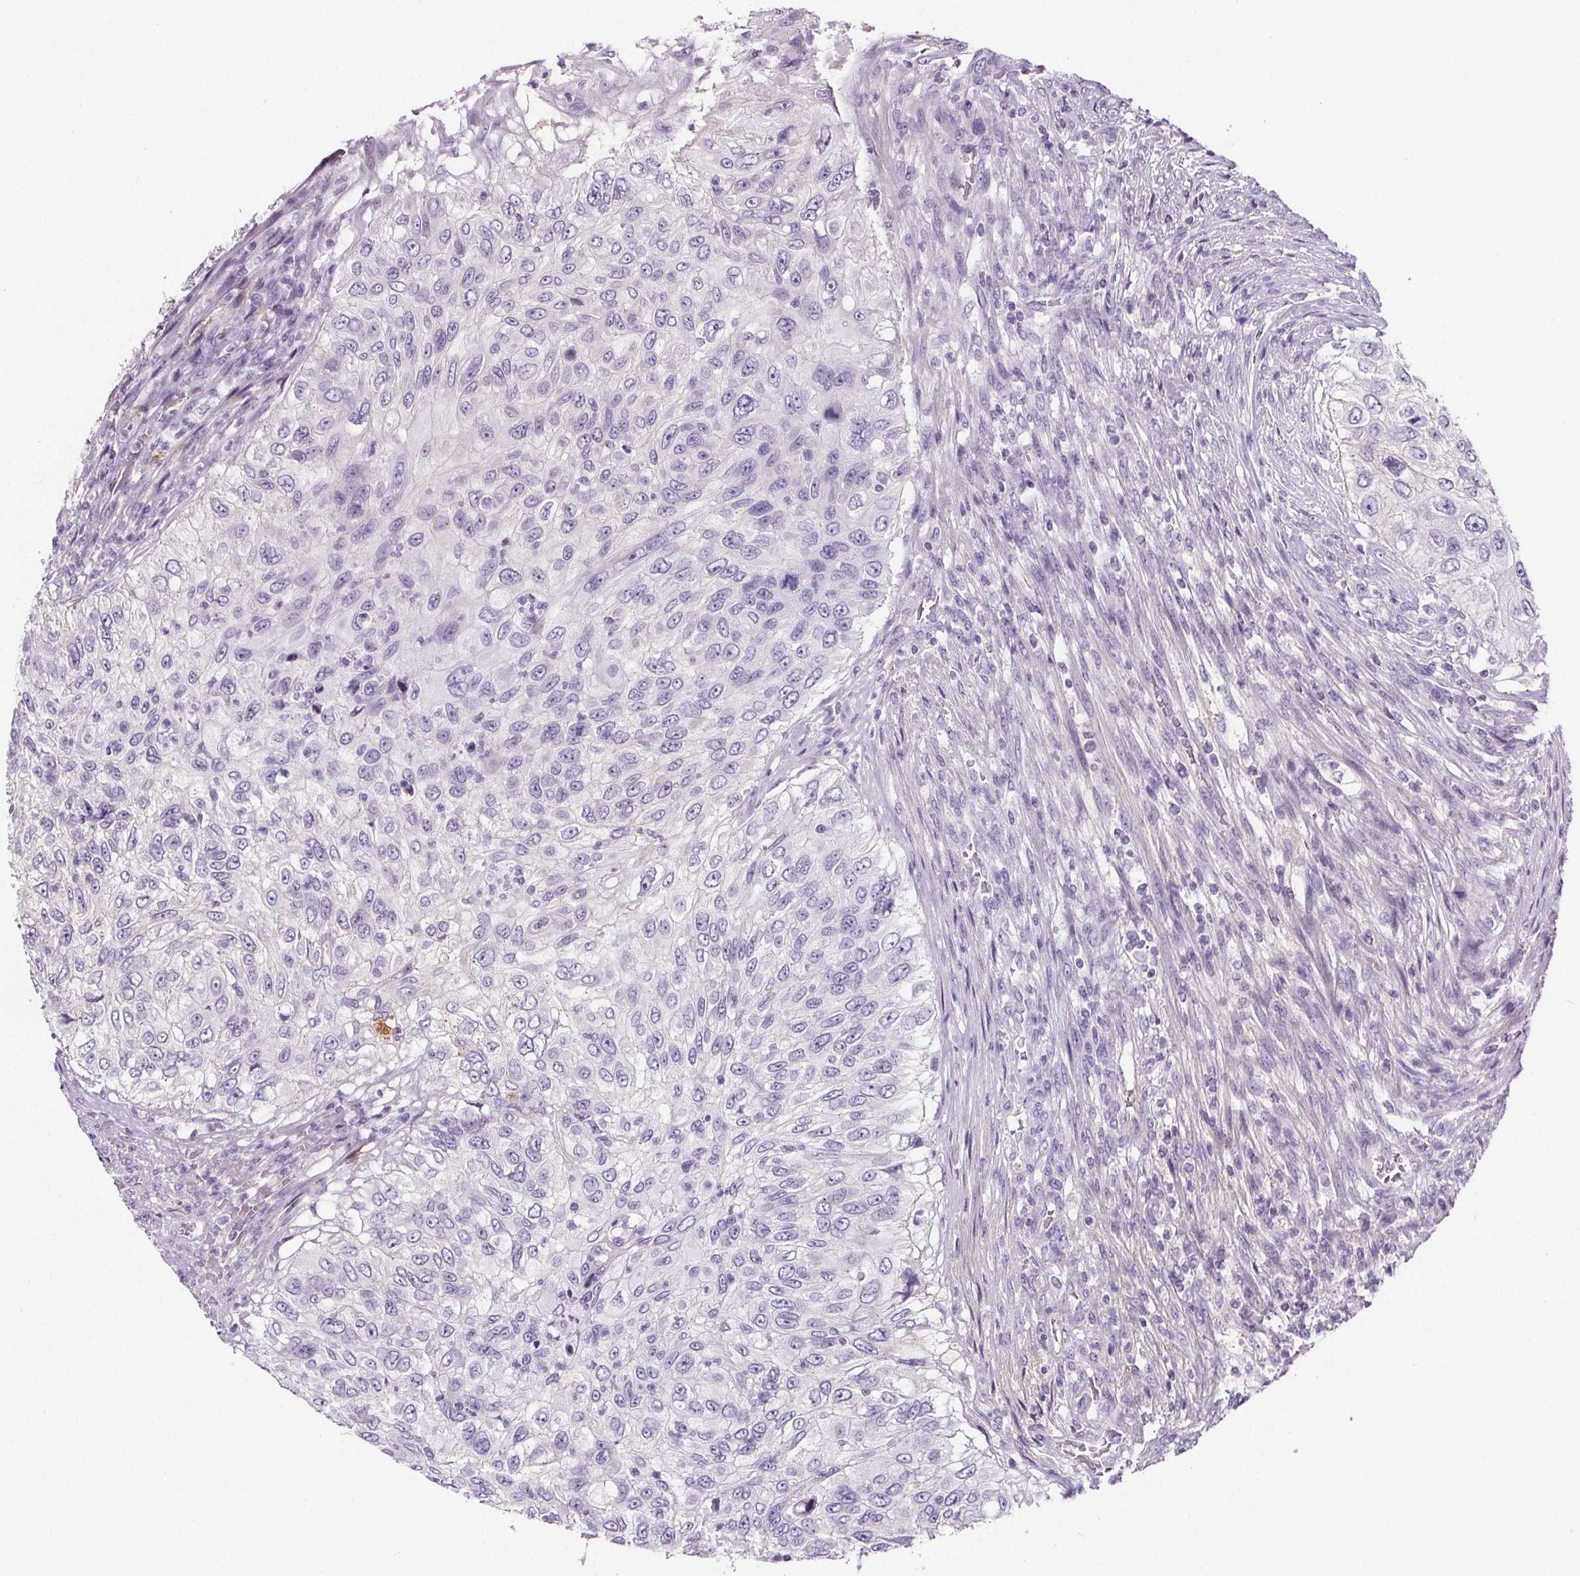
{"staining": {"intensity": "negative", "quantity": "none", "location": "none"}, "tissue": "urothelial cancer", "cell_type": "Tumor cells", "image_type": "cancer", "snomed": [{"axis": "morphology", "description": "Urothelial carcinoma, High grade"}, {"axis": "topography", "description": "Urinary bladder"}], "caption": "High power microscopy micrograph of an IHC micrograph of high-grade urothelial carcinoma, revealing no significant expression in tumor cells.", "gene": "CD5L", "patient": {"sex": "female", "age": 60}}